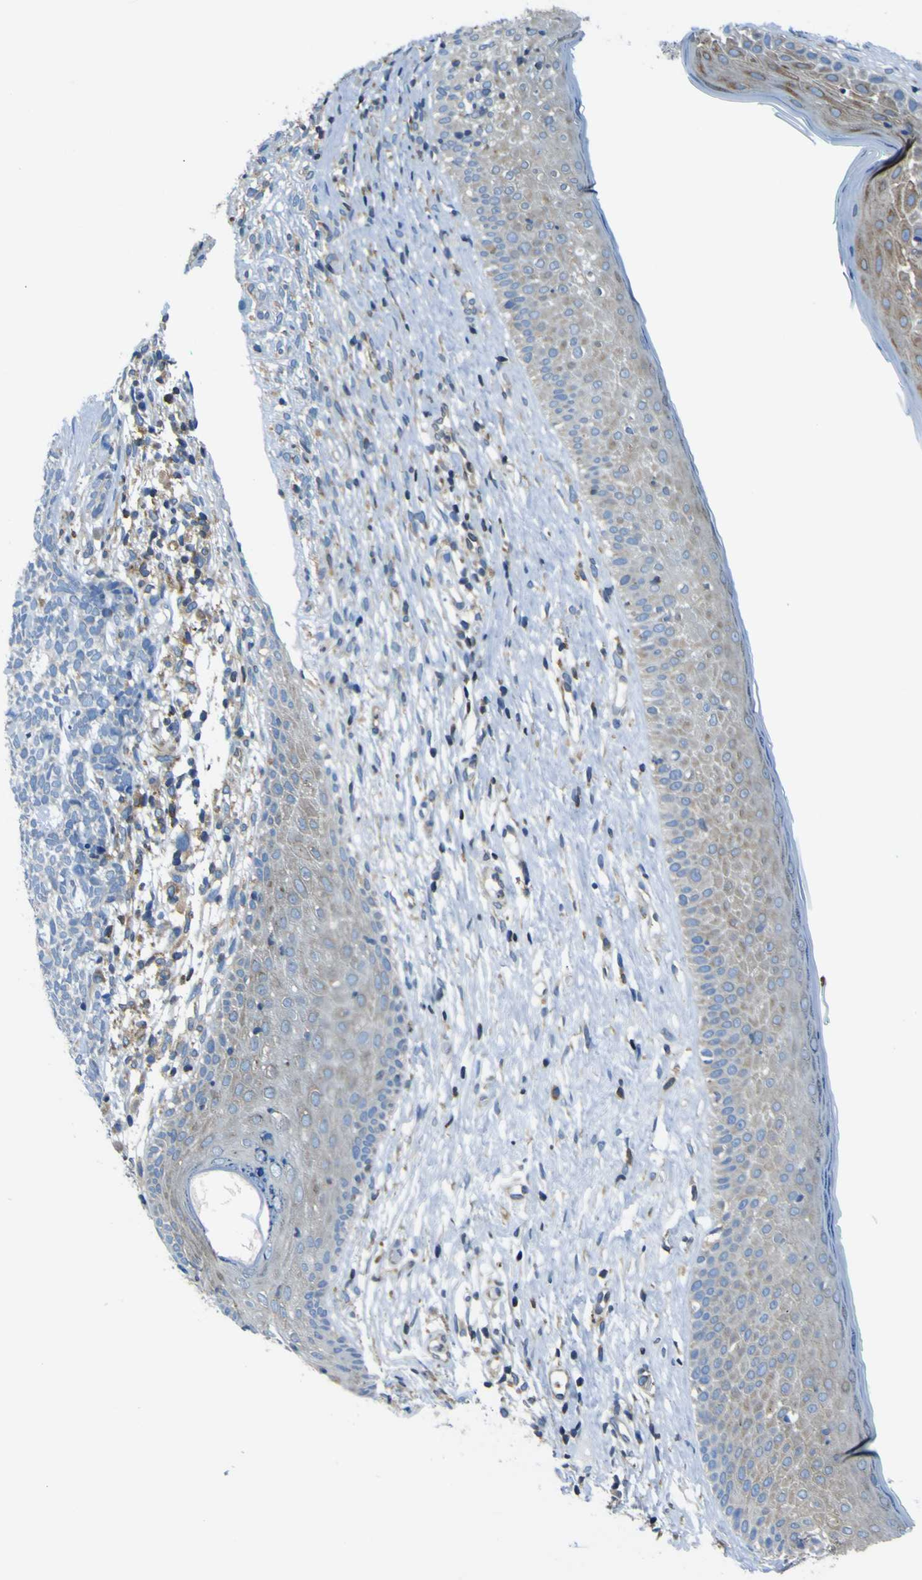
{"staining": {"intensity": "moderate", "quantity": "<25%", "location": "cytoplasmic/membranous"}, "tissue": "skin cancer", "cell_type": "Tumor cells", "image_type": "cancer", "snomed": [{"axis": "morphology", "description": "Basal cell carcinoma"}, {"axis": "topography", "description": "Skin"}], "caption": "Moderate cytoplasmic/membranous expression for a protein is appreciated in approximately <25% of tumor cells of skin basal cell carcinoma using immunohistochemistry.", "gene": "STIM1", "patient": {"sex": "female", "age": 84}}